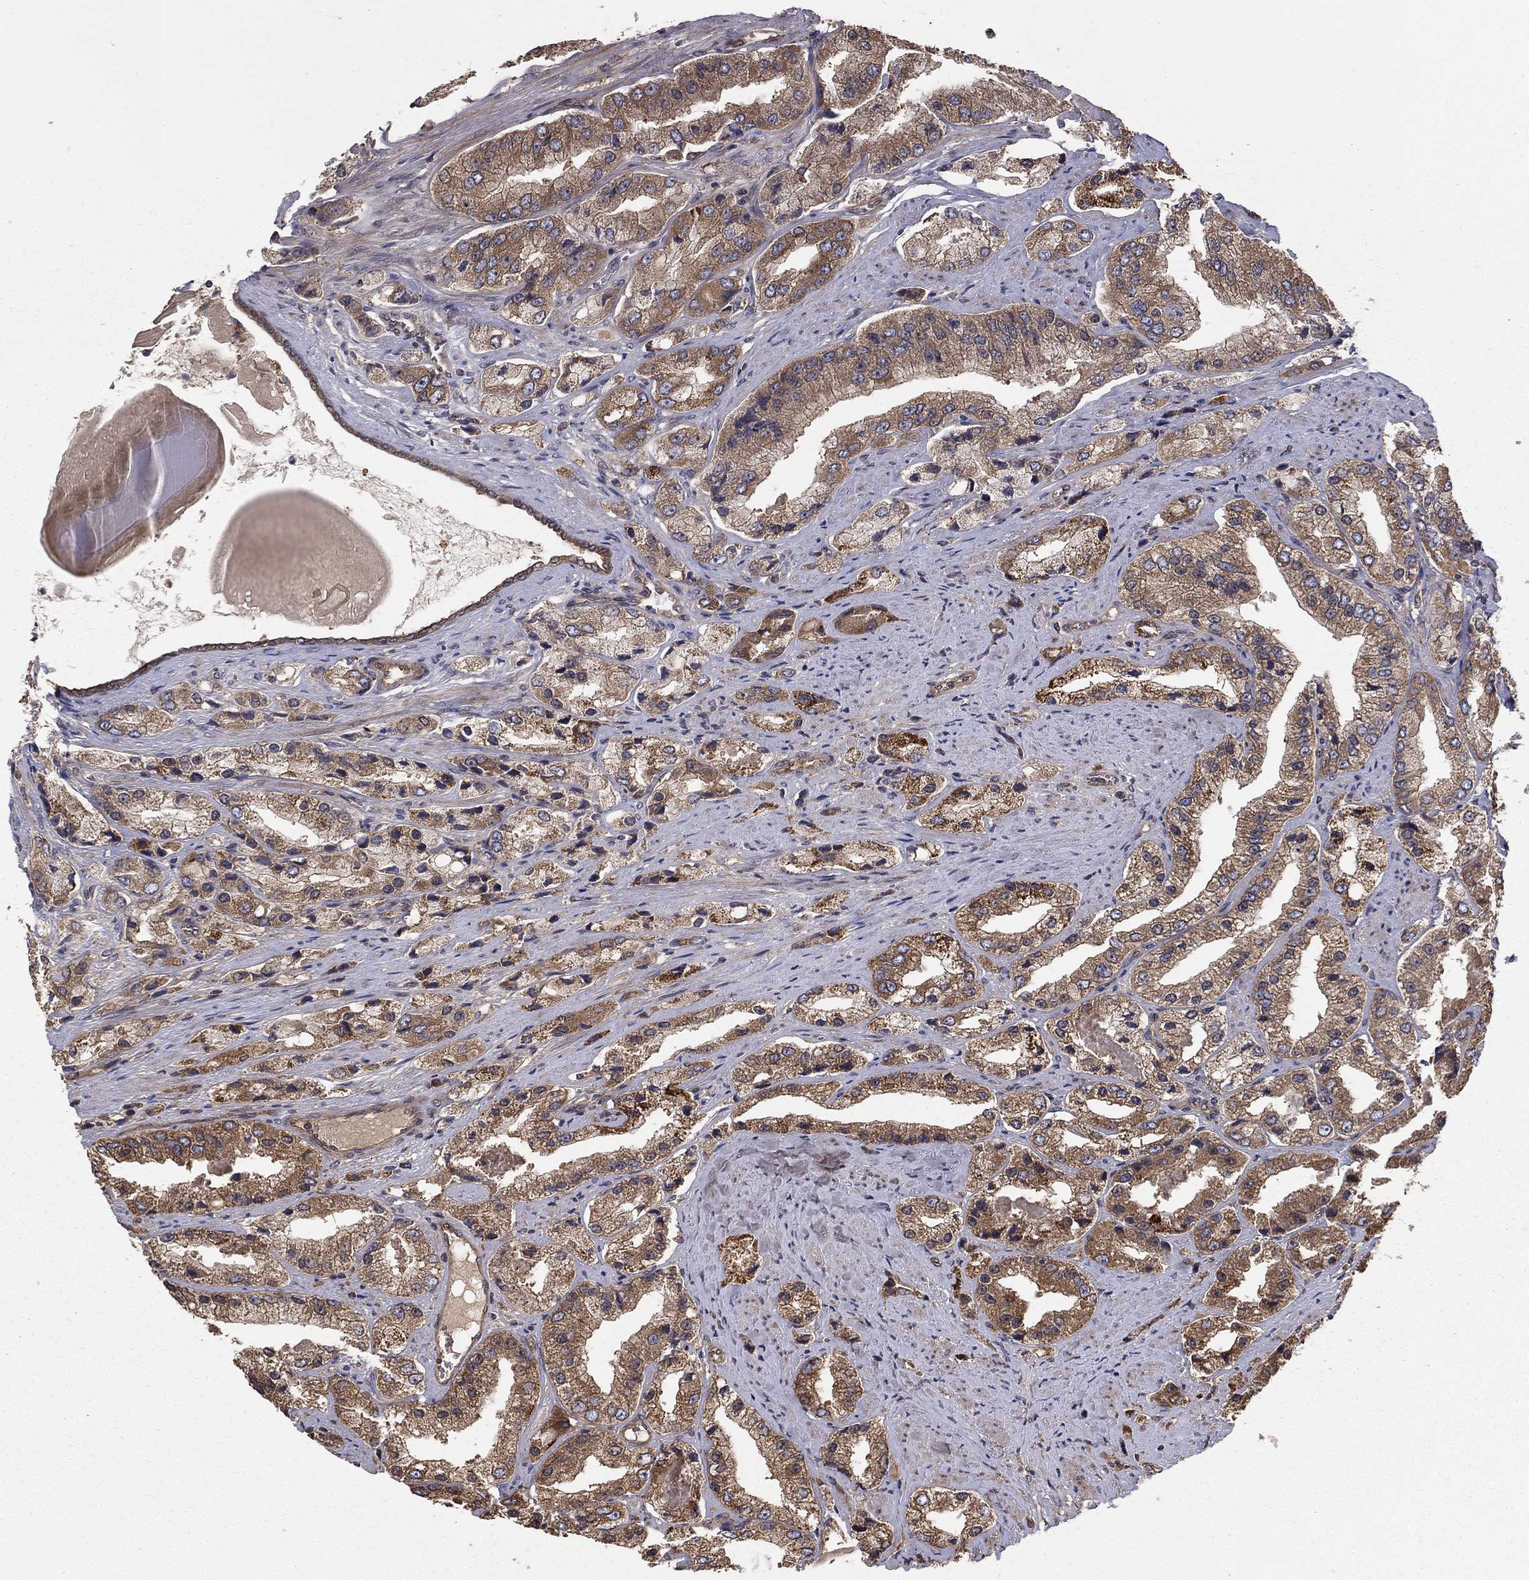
{"staining": {"intensity": "moderate", "quantity": ">75%", "location": "cytoplasmic/membranous"}, "tissue": "prostate cancer", "cell_type": "Tumor cells", "image_type": "cancer", "snomed": [{"axis": "morphology", "description": "Adenocarcinoma, Low grade"}, {"axis": "topography", "description": "Prostate"}], "caption": "A micrograph of human low-grade adenocarcinoma (prostate) stained for a protein displays moderate cytoplasmic/membranous brown staining in tumor cells.", "gene": "BABAM2", "patient": {"sex": "male", "age": 69}}